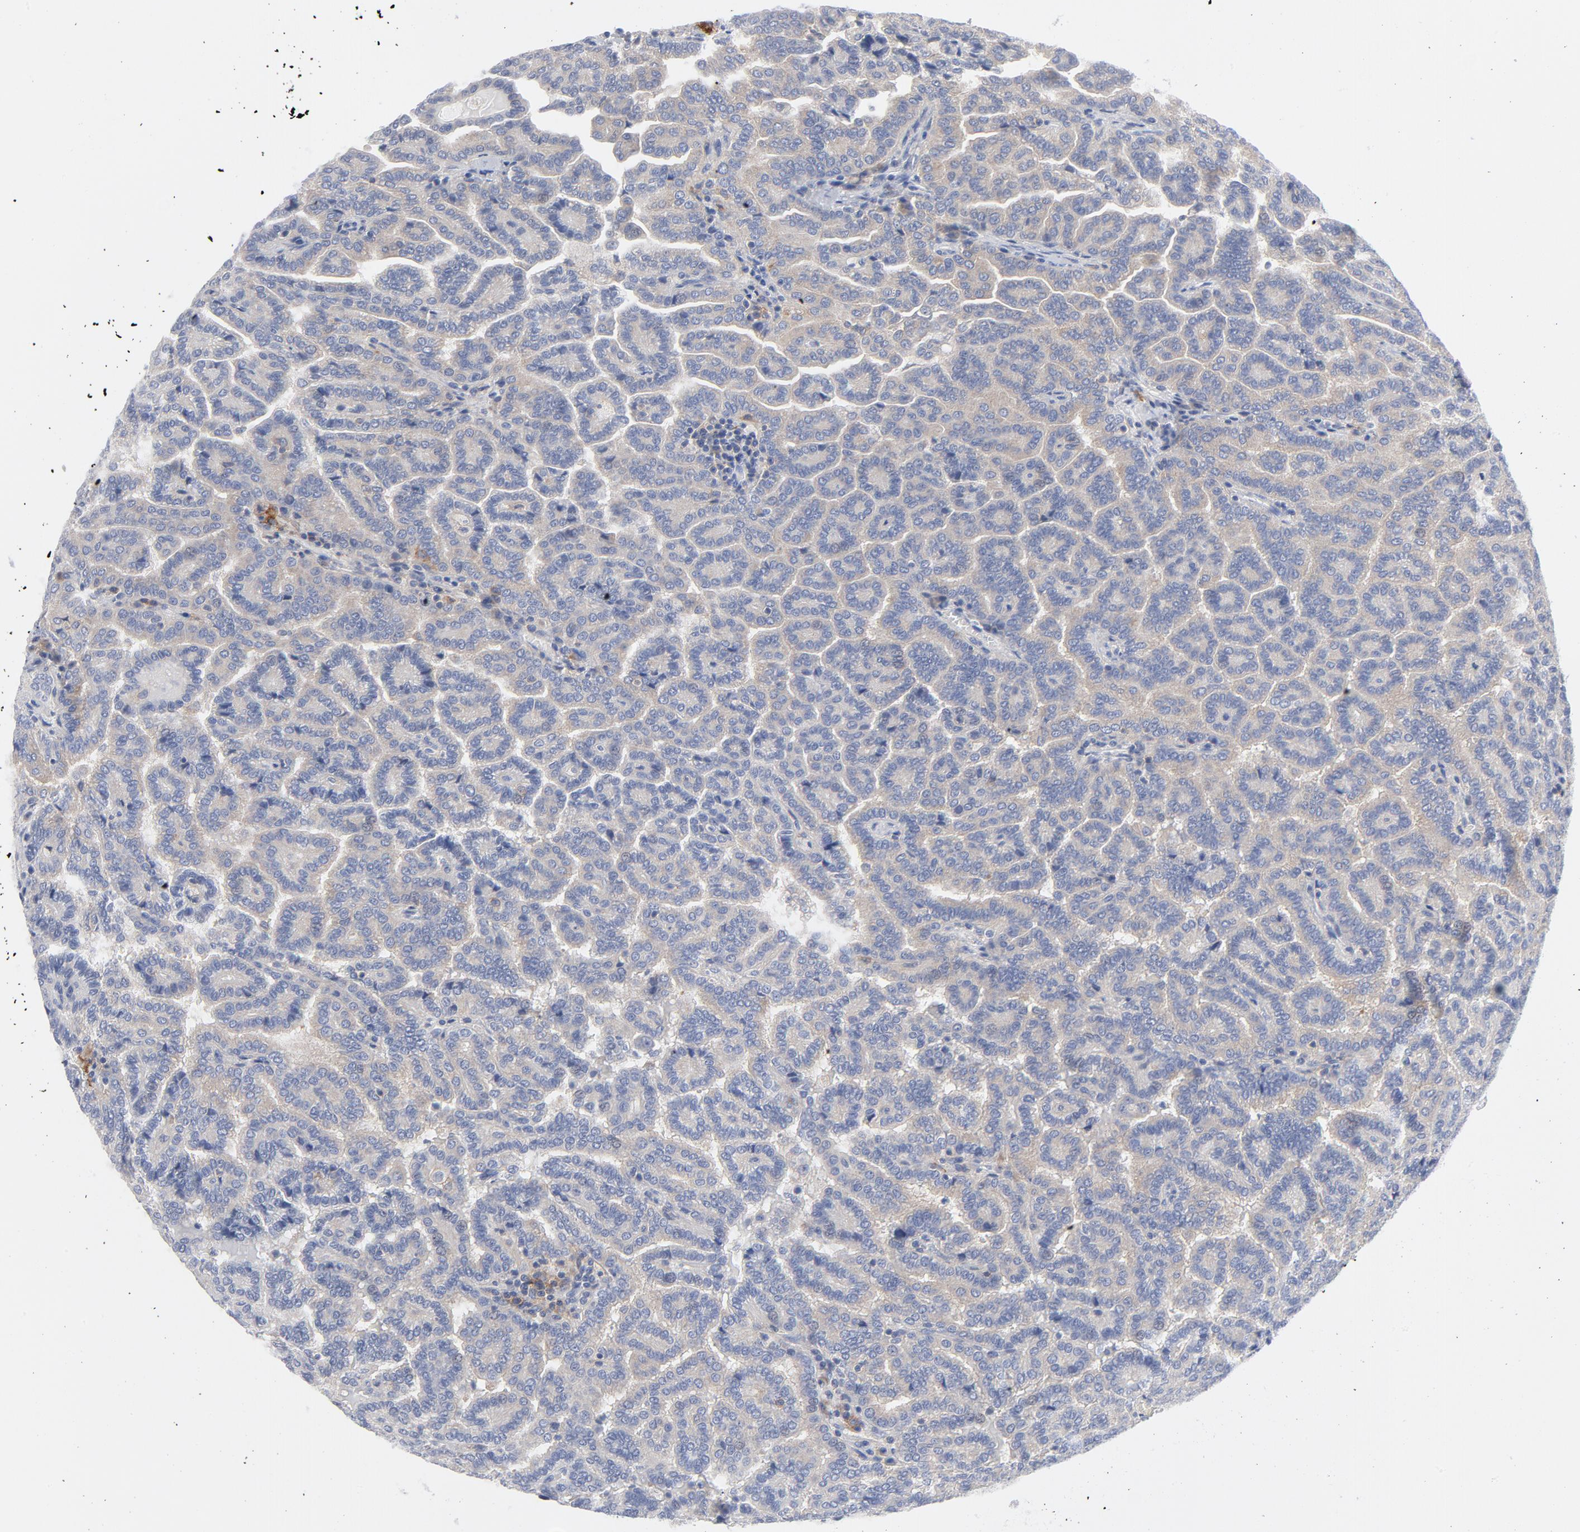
{"staining": {"intensity": "weak", "quantity": "25%-75%", "location": "cytoplasmic/membranous"}, "tissue": "renal cancer", "cell_type": "Tumor cells", "image_type": "cancer", "snomed": [{"axis": "morphology", "description": "Adenocarcinoma, NOS"}, {"axis": "topography", "description": "Kidney"}], "caption": "Immunohistochemical staining of human renal cancer (adenocarcinoma) exhibits low levels of weak cytoplasmic/membranous expression in approximately 25%-75% of tumor cells.", "gene": "CD86", "patient": {"sex": "male", "age": 61}}